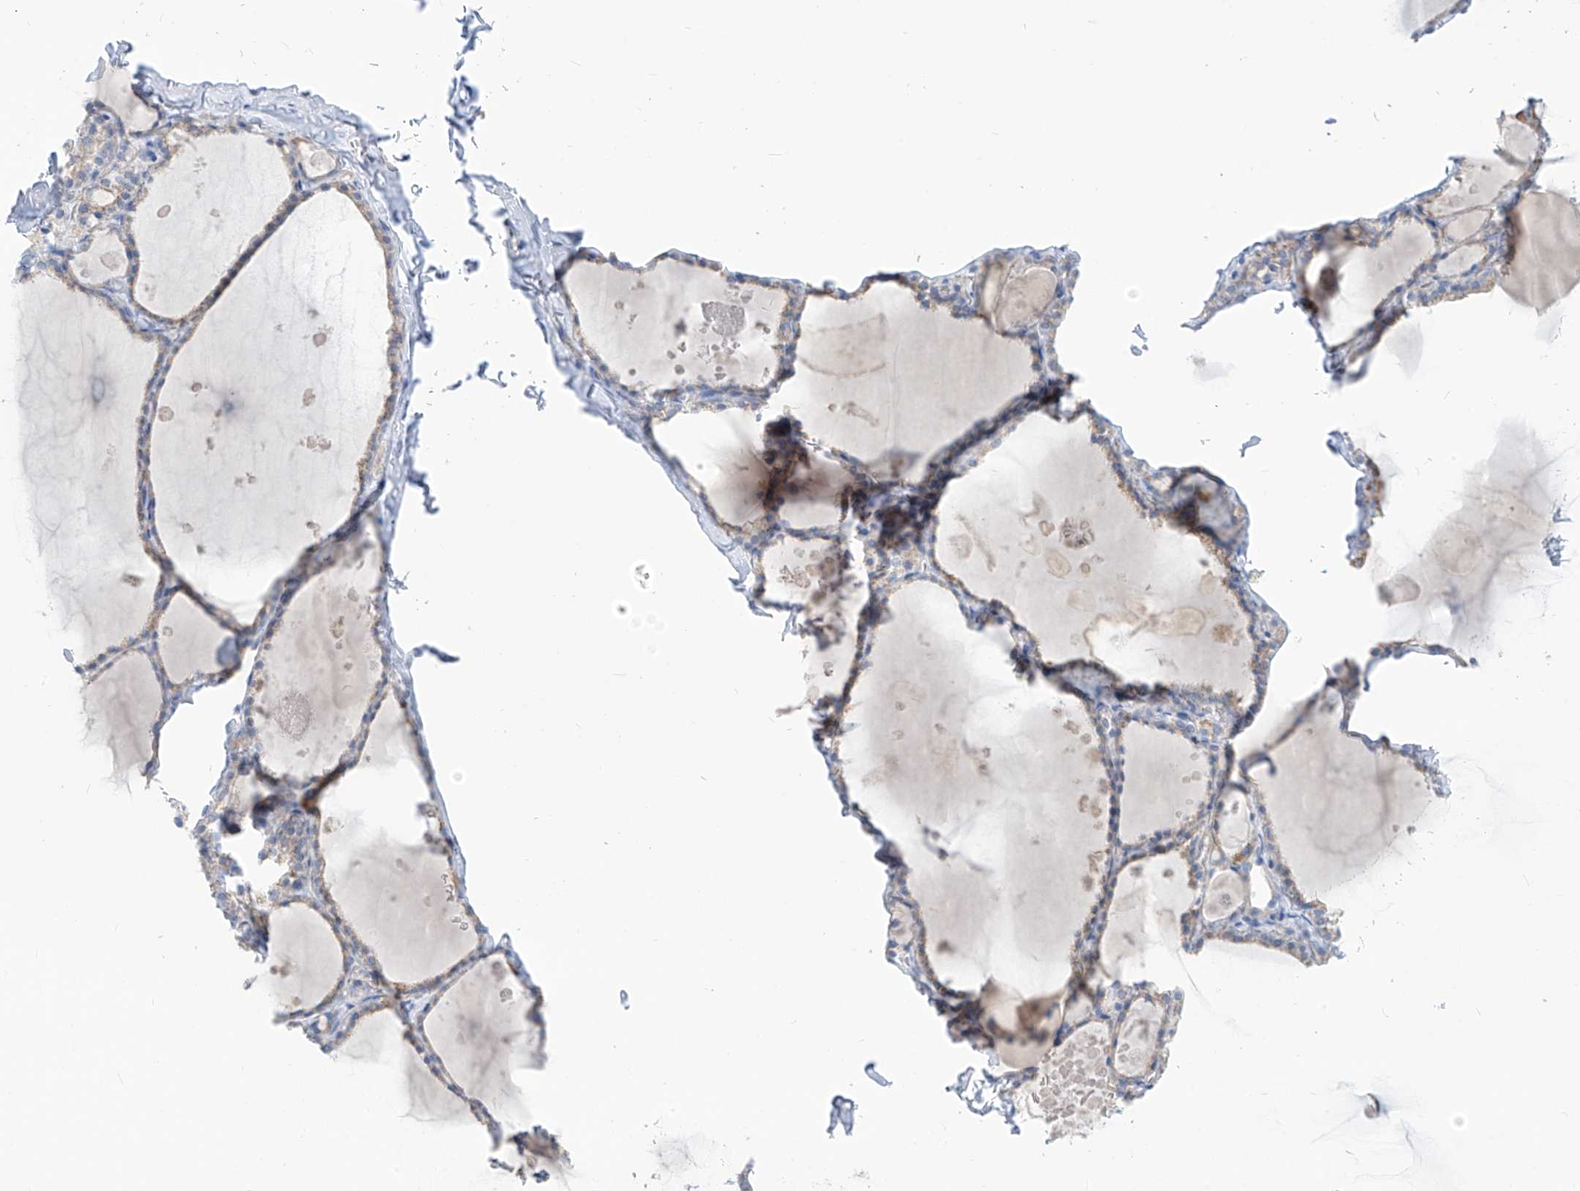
{"staining": {"intensity": "weak", "quantity": "25%-75%", "location": "cytoplasmic/membranous"}, "tissue": "thyroid gland", "cell_type": "Glandular cells", "image_type": "normal", "snomed": [{"axis": "morphology", "description": "Normal tissue, NOS"}, {"axis": "topography", "description": "Thyroid gland"}], "caption": "The photomicrograph displays immunohistochemical staining of unremarkable thyroid gland. There is weak cytoplasmic/membranous positivity is appreciated in approximately 25%-75% of glandular cells.", "gene": "ZNF404", "patient": {"sex": "male", "age": 56}}